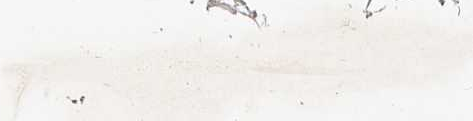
{"staining": {"intensity": "moderate", "quantity": ">75%", "location": "cytoplasmic/membranous"}, "tissue": "adipose tissue", "cell_type": "Adipocytes", "image_type": "normal", "snomed": [{"axis": "morphology", "description": "Normal tissue, NOS"}, {"axis": "morphology", "description": "Fibrosis, NOS"}, {"axis": "topography", "description": "Breast"}, {"axis": "topography", "description": "Adipose tissue"}], "caption": "Approximately >75% of adipocytes in normal adipose tissue display moderate cytoplasmic/membranous protein expression as visualized by brown immunohistochemical staining.", "gene": "ZNF326", "patient": {"sex": "female", "age": 39}}